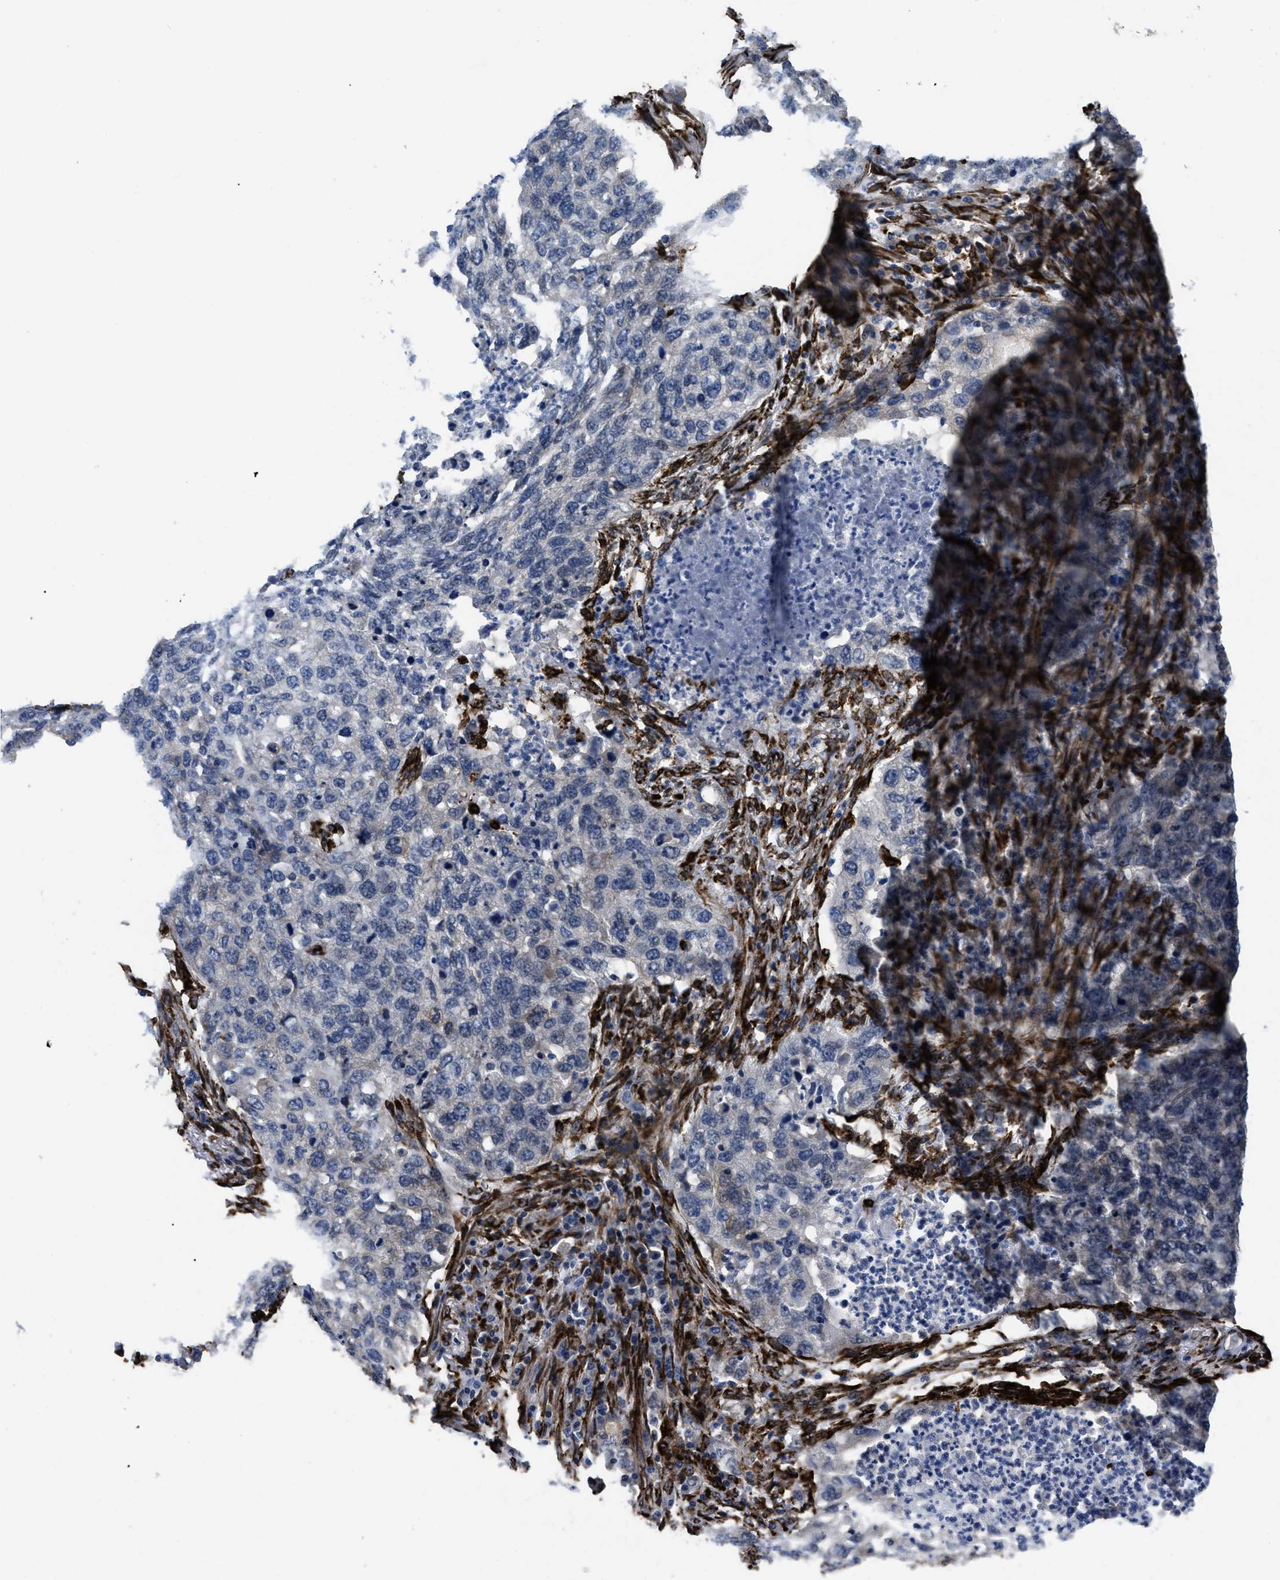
{"staining": {"intensity": "negative", "quantity": "none", "location": "none"}, "tissue": "lung cancer", "cell_type": "Tumor cells", "image_type": "cancer", "snomed": [{"axis": "morphology", "description": "Squamous cell carcinoma, NOS"}, {"axis": "topography", "description": "Lung"}], "caption": "The micrograph displays no staining of tumor cells in lung squamous cell carcinoma.", "gene": "SQLE", "patient": {"sex": "female", "age": 63}}